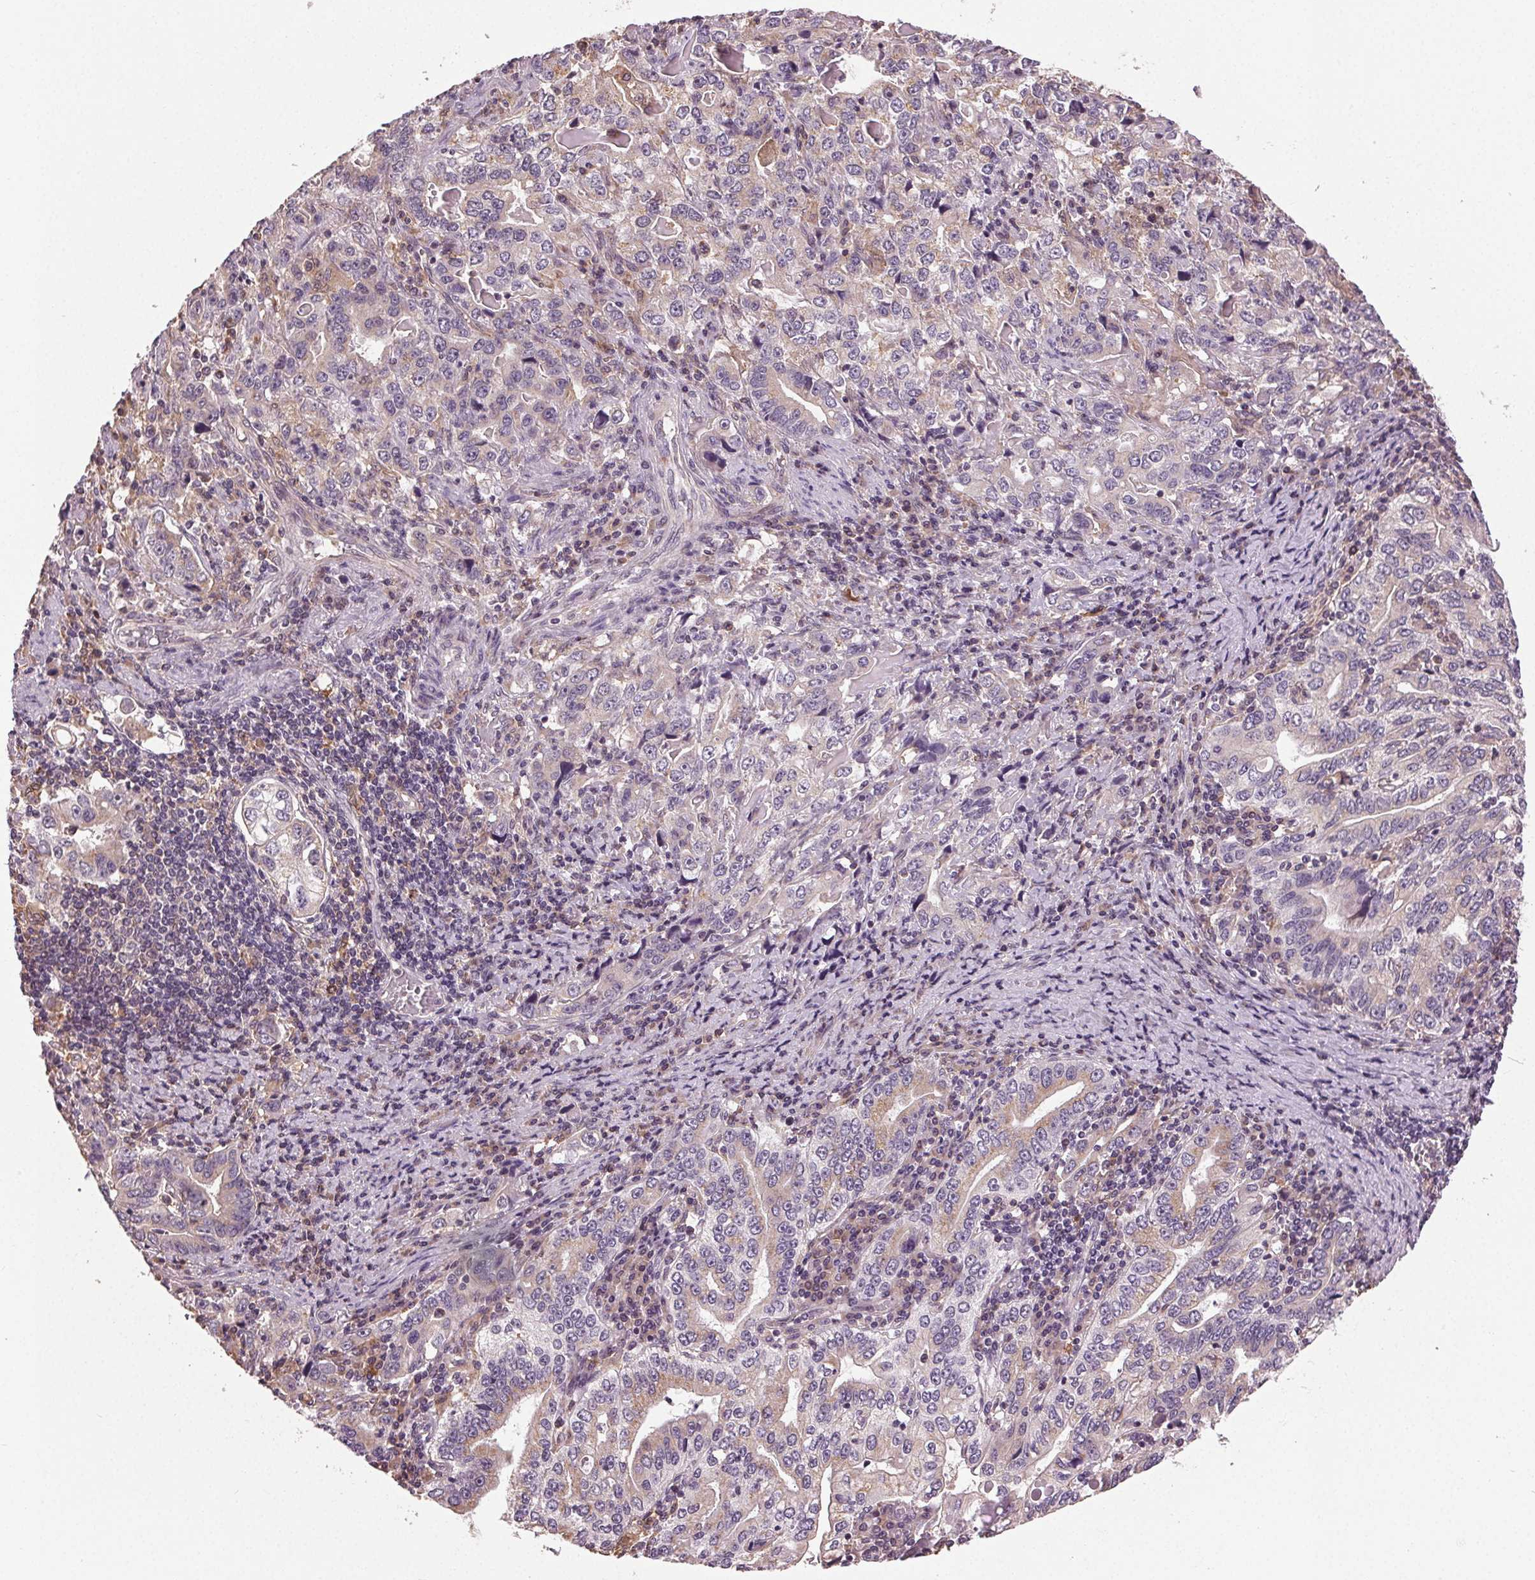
{"staining": {"intensity": "weak", "quantity": "<25%", "location": "cytoplasmic/membranous"}, "tissue": "stomach cancer", "cell_type": "Tumor cells", "image_type": "cancer", "snomed": [{"axis": "morphology", "description": "Adenocarcinoma, NOS"}, {"axis": "topography", "description": "Stomach, lower"}], "caption": "The histopathology image shows no significant staining in tumor cells of stomach cancer.", "gene": "BSDC1", "patient": {"sex": "female", "age": 72}}